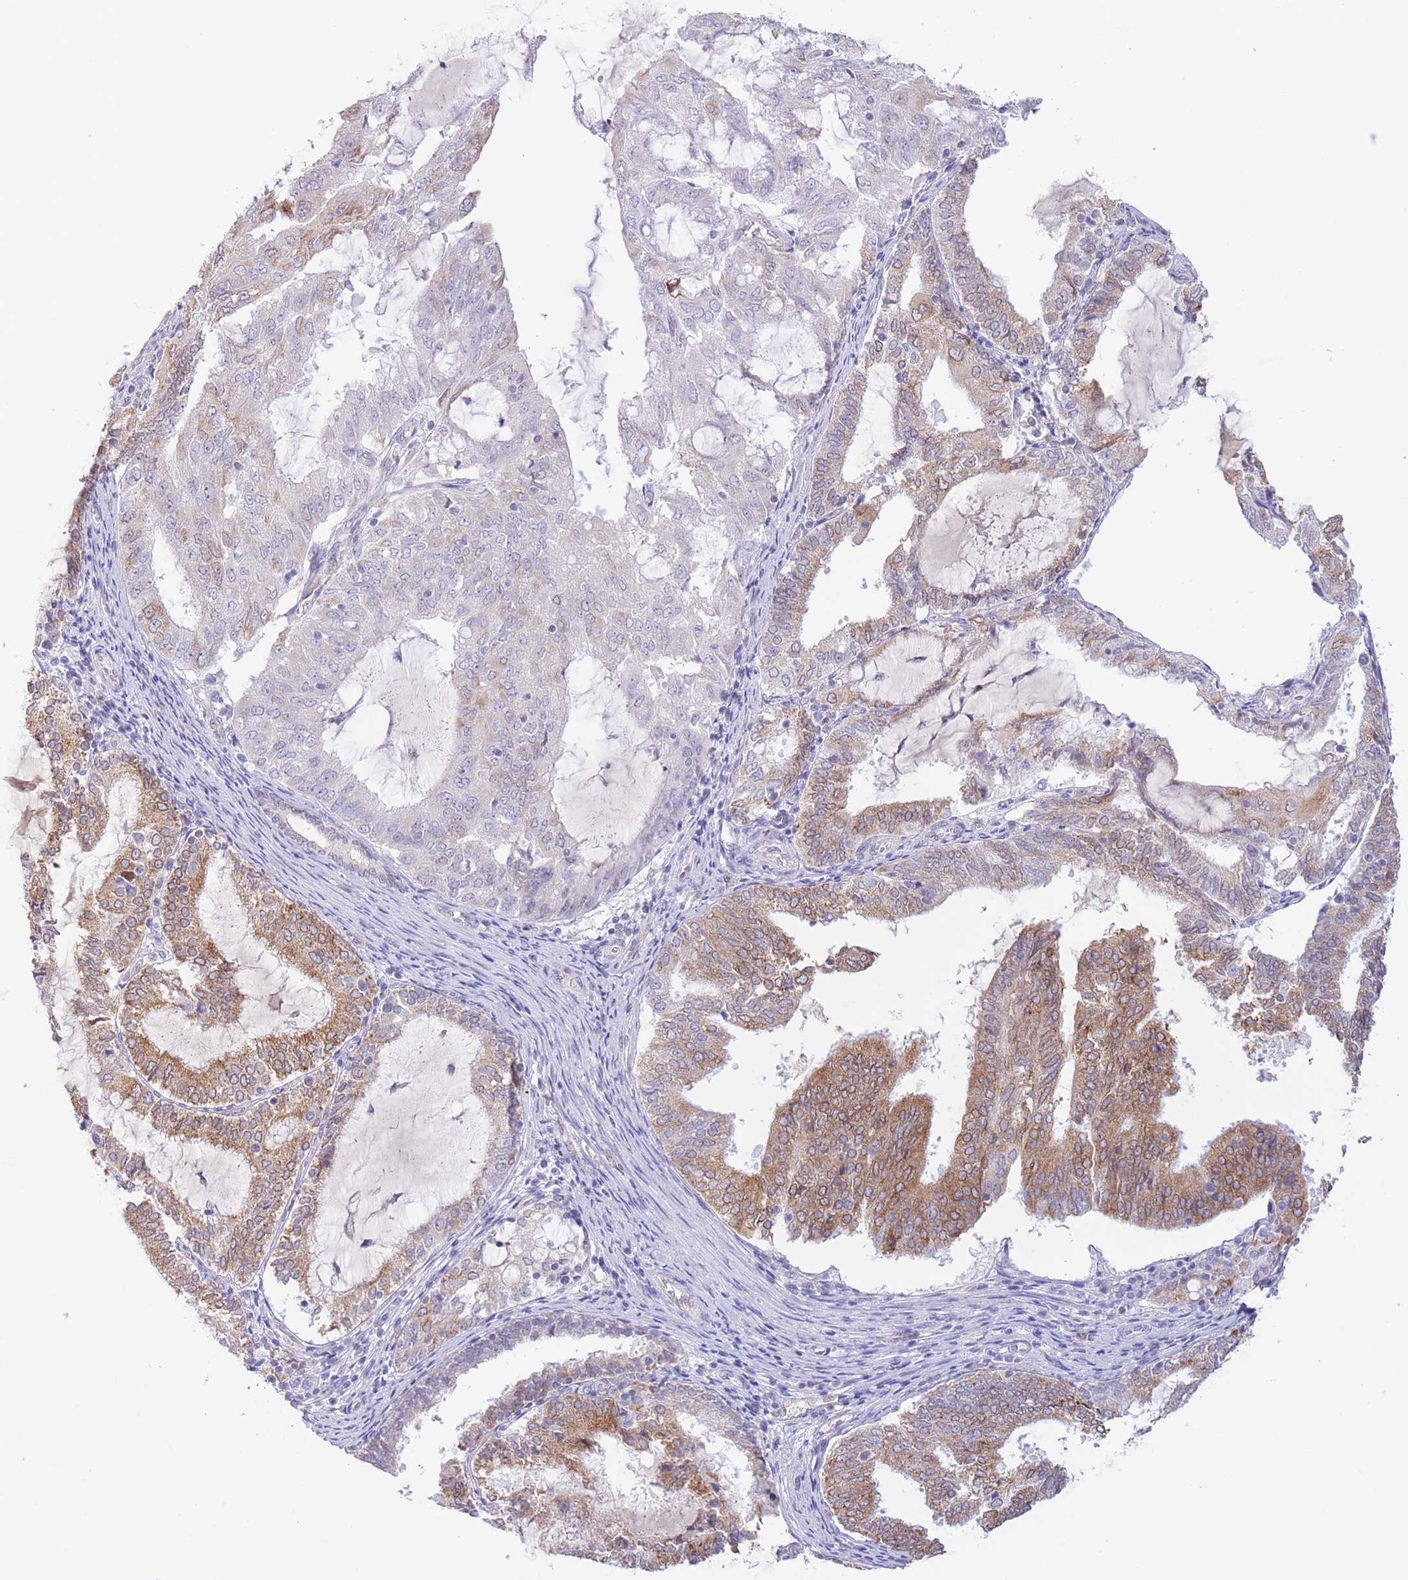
{"staining": {"intensity": "moderate", "quantity": "25%-75%", "location": "cytoplasmic/membranous"}, "tissue": "endometrial cancer", "cell_type": "Tumor cells", "image_type": "cancer", "snomed": [{"axis": "morphology", "description": "Adenocarcinoma, NOS"}, {"axis": "topography", "description": "Endometrium"}], "caption": "Protein staining reveals moderate cytoplasmic/membranous positivity in about 25%-75% of tumor cells in adenocarcinoma (endometrial).", "gene": "EBPL", "patient": {"sex": "female", "age": 81}}